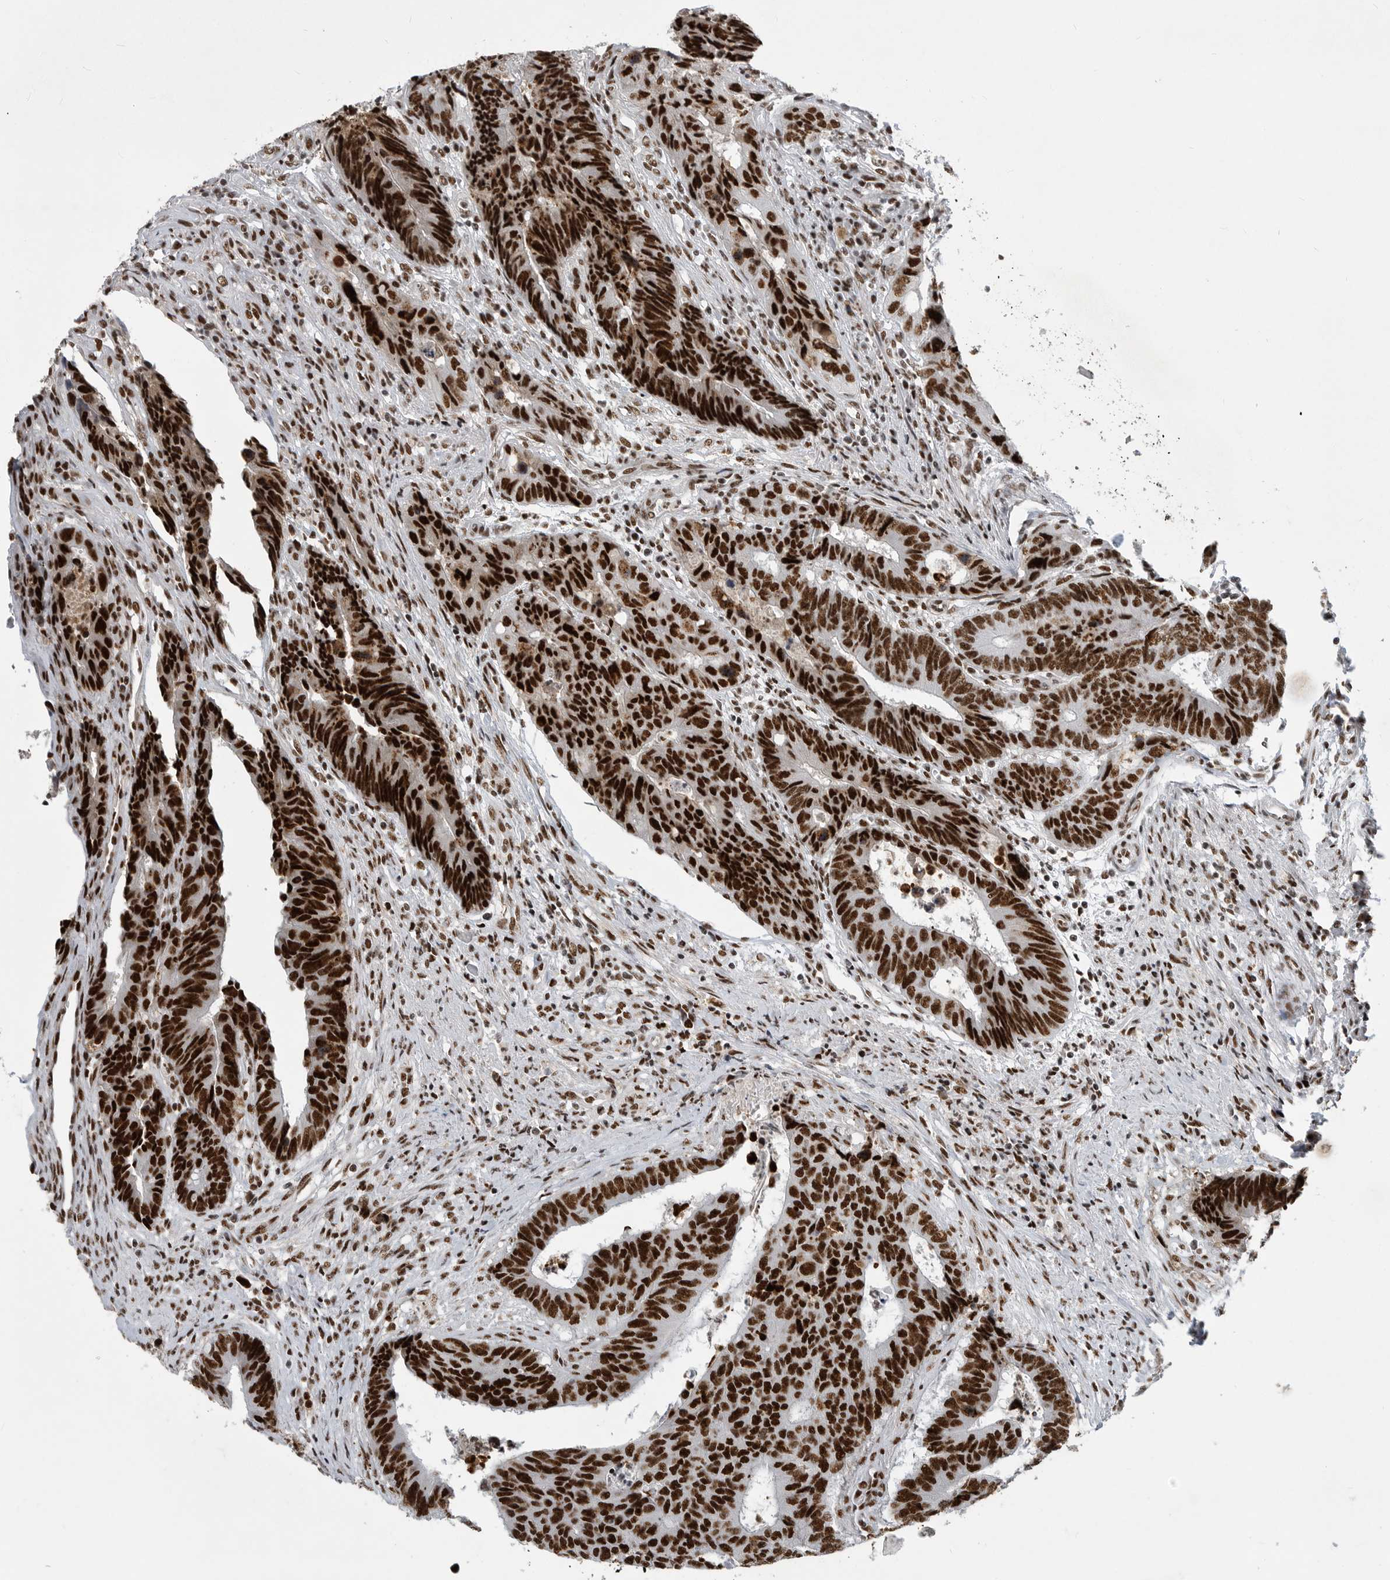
{"staining": {"intensity": "strong", "quantity": ">75%", "location": "nuclear"}, "tissue": "colorectal cancer", "cell_type": "Tumor cells", "image_type": "cancer", "snomed": [{"axis": "morphology", "description": "Adenocarcinoma, NOS"}, {"axis": "topography", "description": "Rectum"}], "caption": "This photomicrograph exhibits colorectal cancer stained with IHC to label a protein in brown. The nuclear of tumor cells show strong positivity for the protein. Nuclei are counter-stained blue.", "gene": "BCLAF1", "patient": {"sex": "male", "age": 84}}